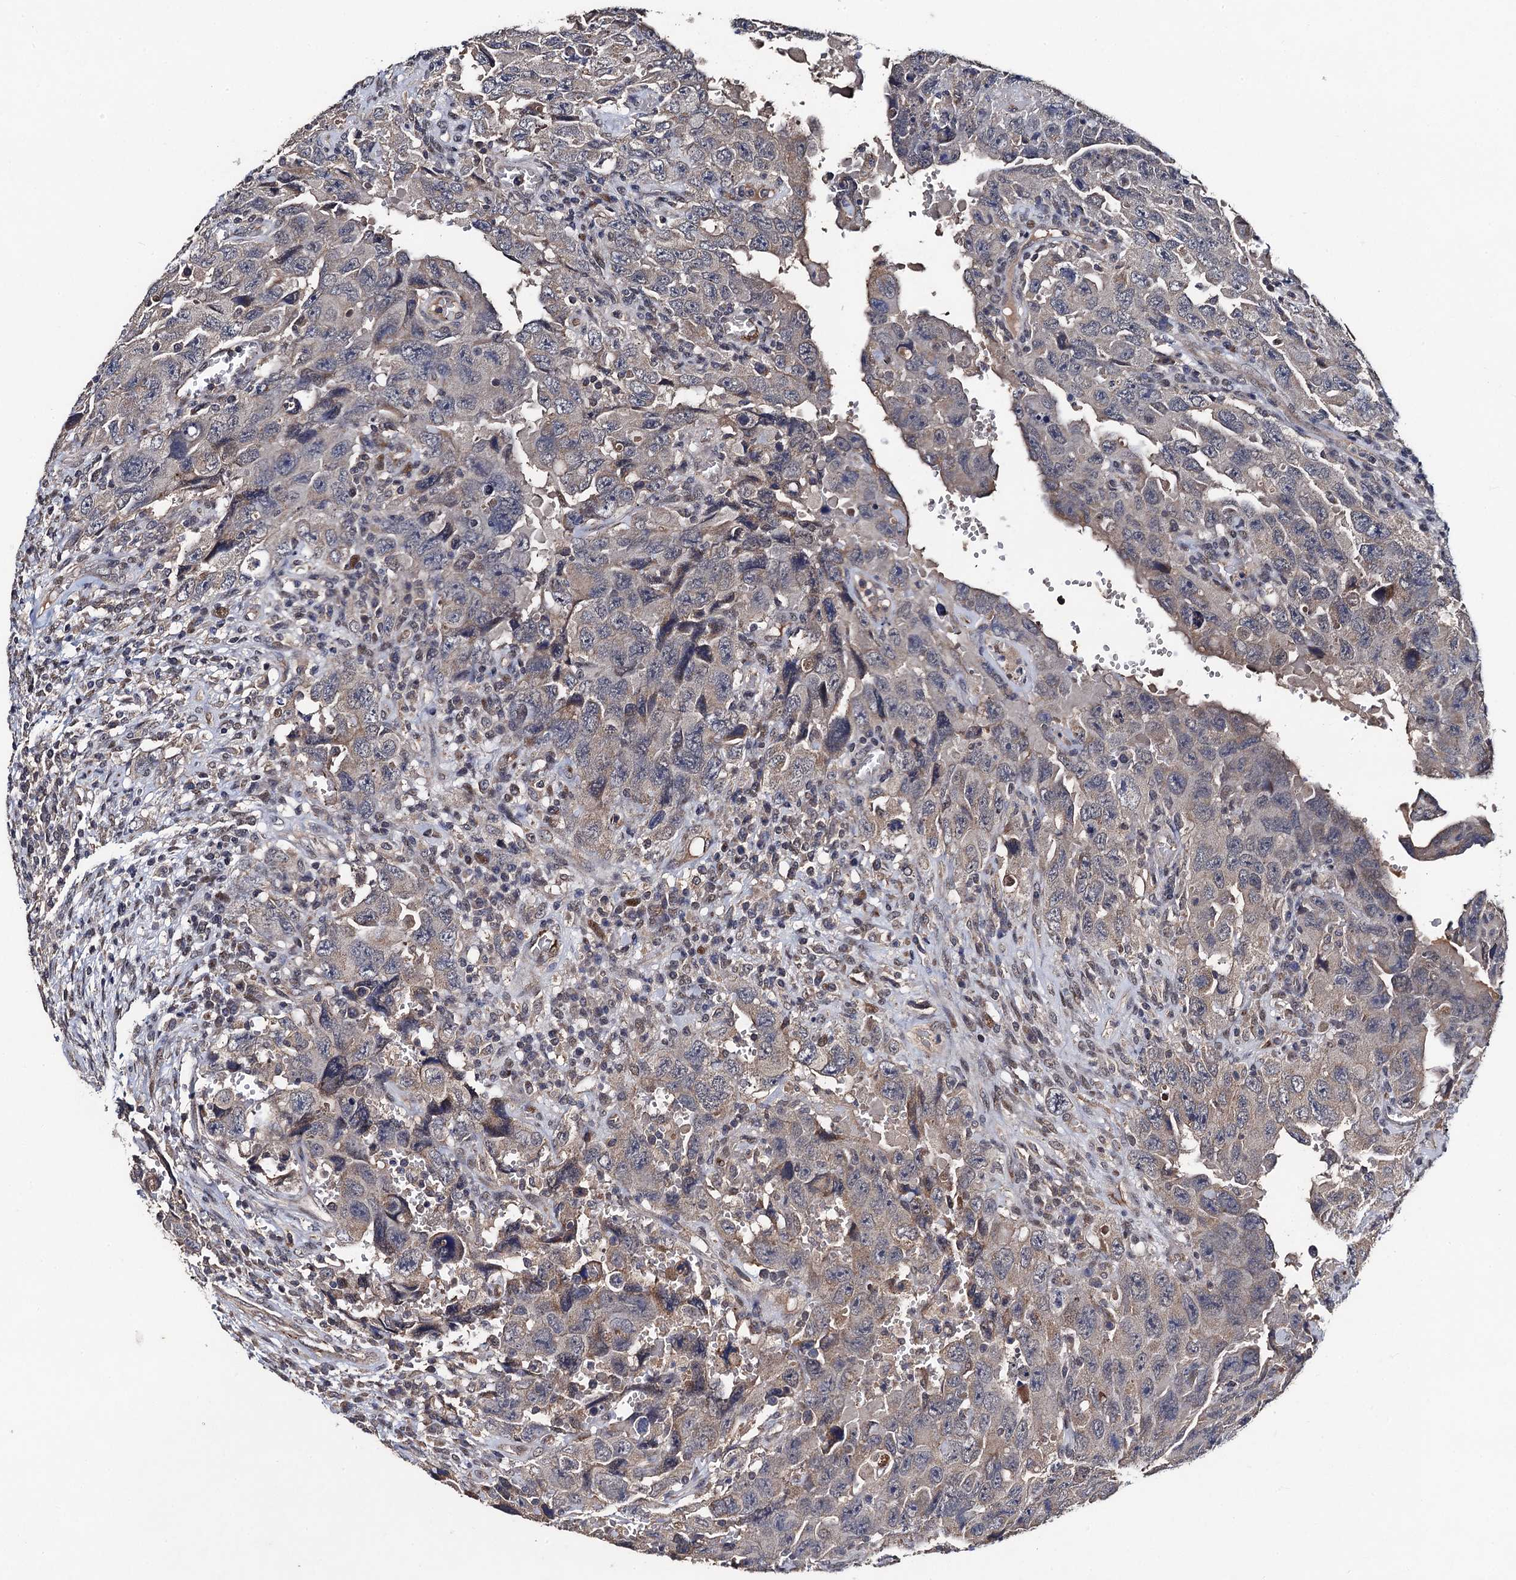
{"staining": {"intensity": "weak", "quantity": "<25%", "location": "cytoplasmic/membranous"}, "tissue": "testis cancer", "cell_type": "Tumor cells", "image_type": "cancer", "snomed": [{"axis": "morphology", "description": "Carcinoma, Embryonal, NOS"}, {"axis": "topography", "description": "Testis"}], "caption": "A photomicrograph of testis embryonal carcinoma stained for a protein displays no brown staining in tumor cells.", "gene": "PPTC7", "patient": {"sex": "male", "age": 26}}